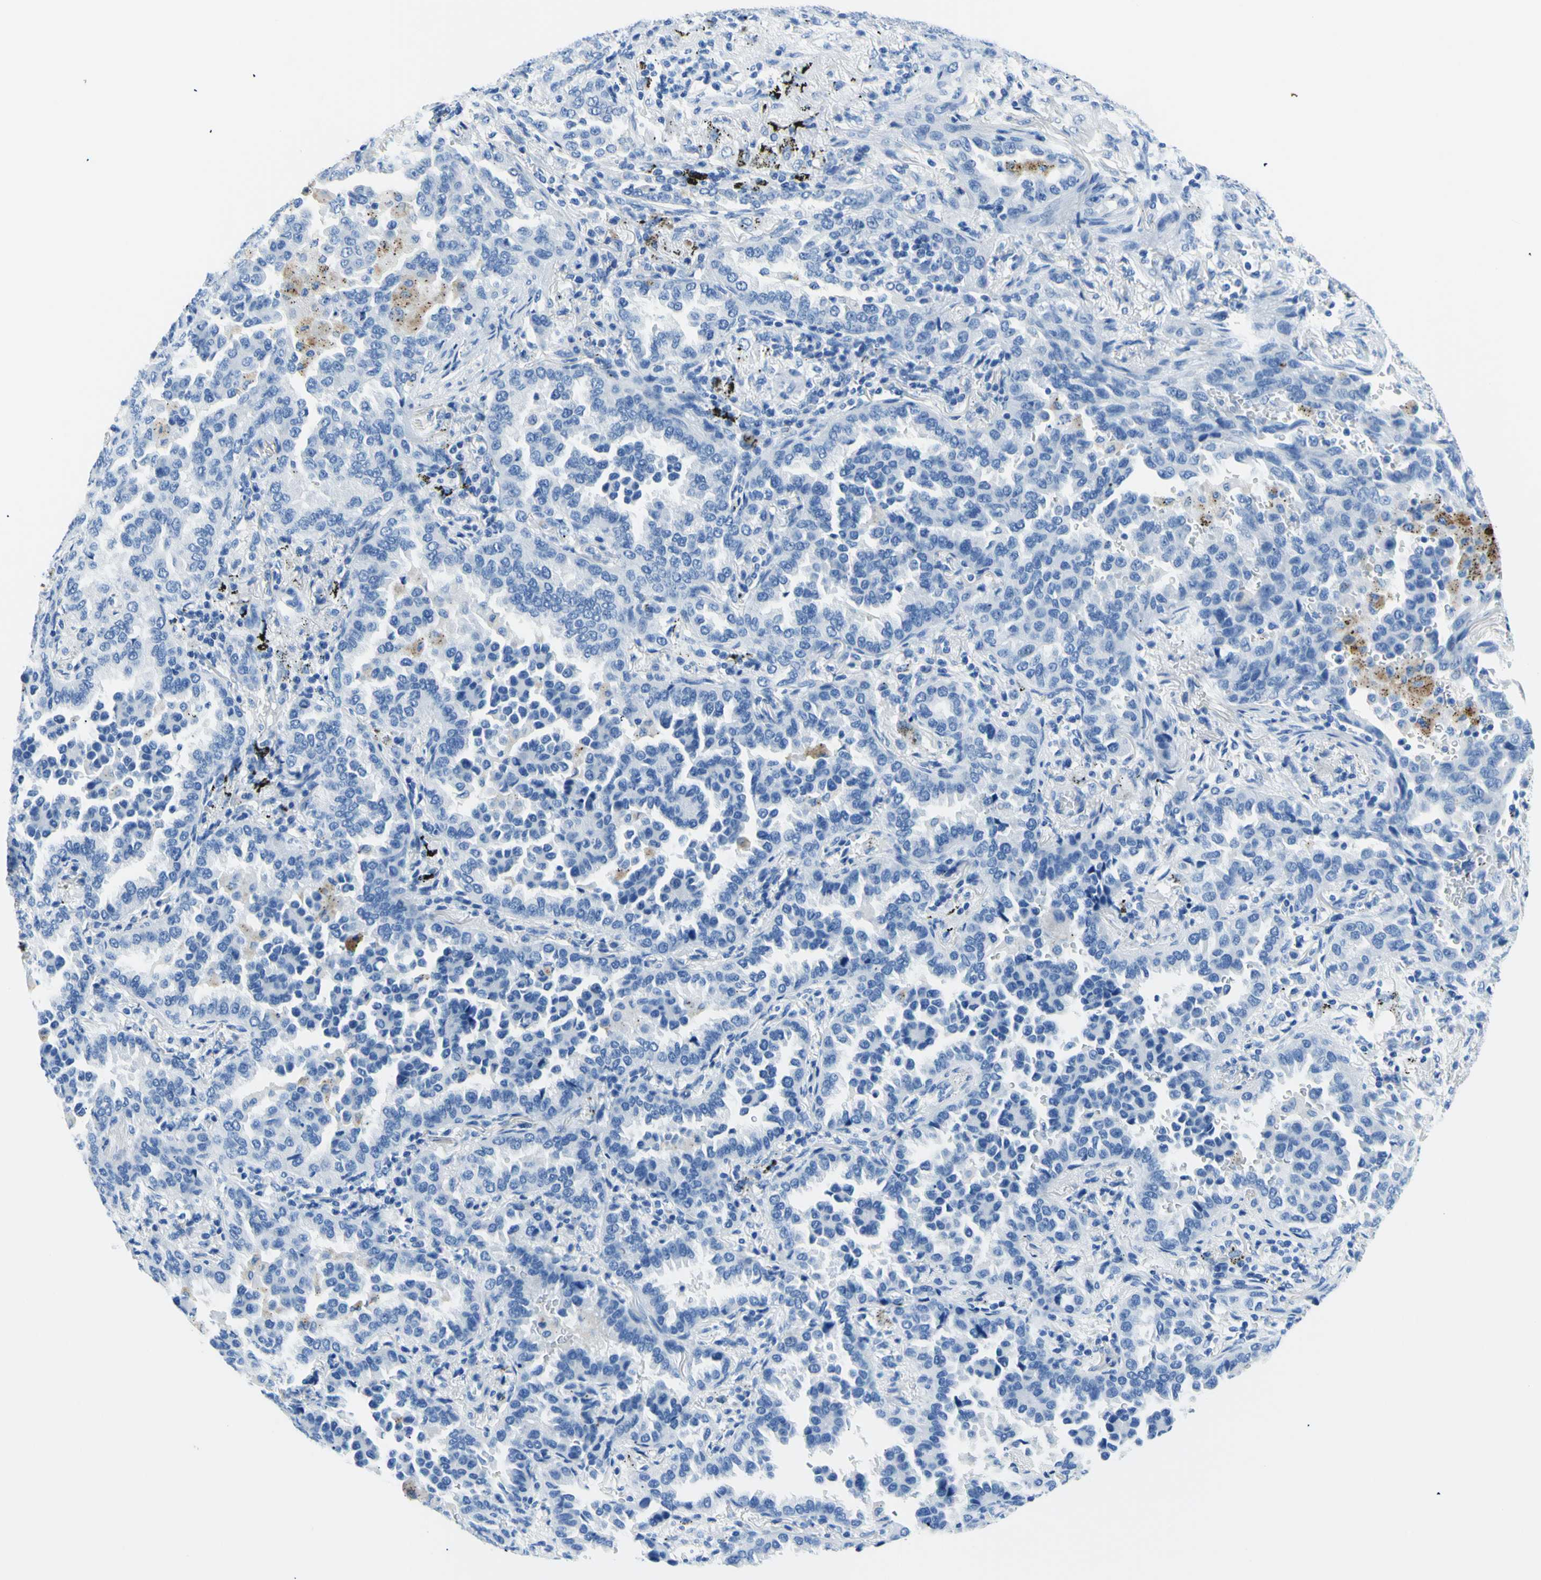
{"staining": {"intensity": "negative", "quantity": "none", "location": "none"}, "tissue": "lung cancer", "cell_type": "Tumor cells", "image_type": "cancer", "snomed": [{"axis": "morphology", "description": "Normal tissue, NOS"}, {"axis": "morphology", "description": "Adenocarcinoma, NOS"}, {"axis": "topography", "description": "Lung"}], "caption": "Image shows no significant protein positivity in tumor cells of lung cancer (adenocarcinoma).", "gene": "MYH2", "patient": {"sex": "male", "age": 59}}